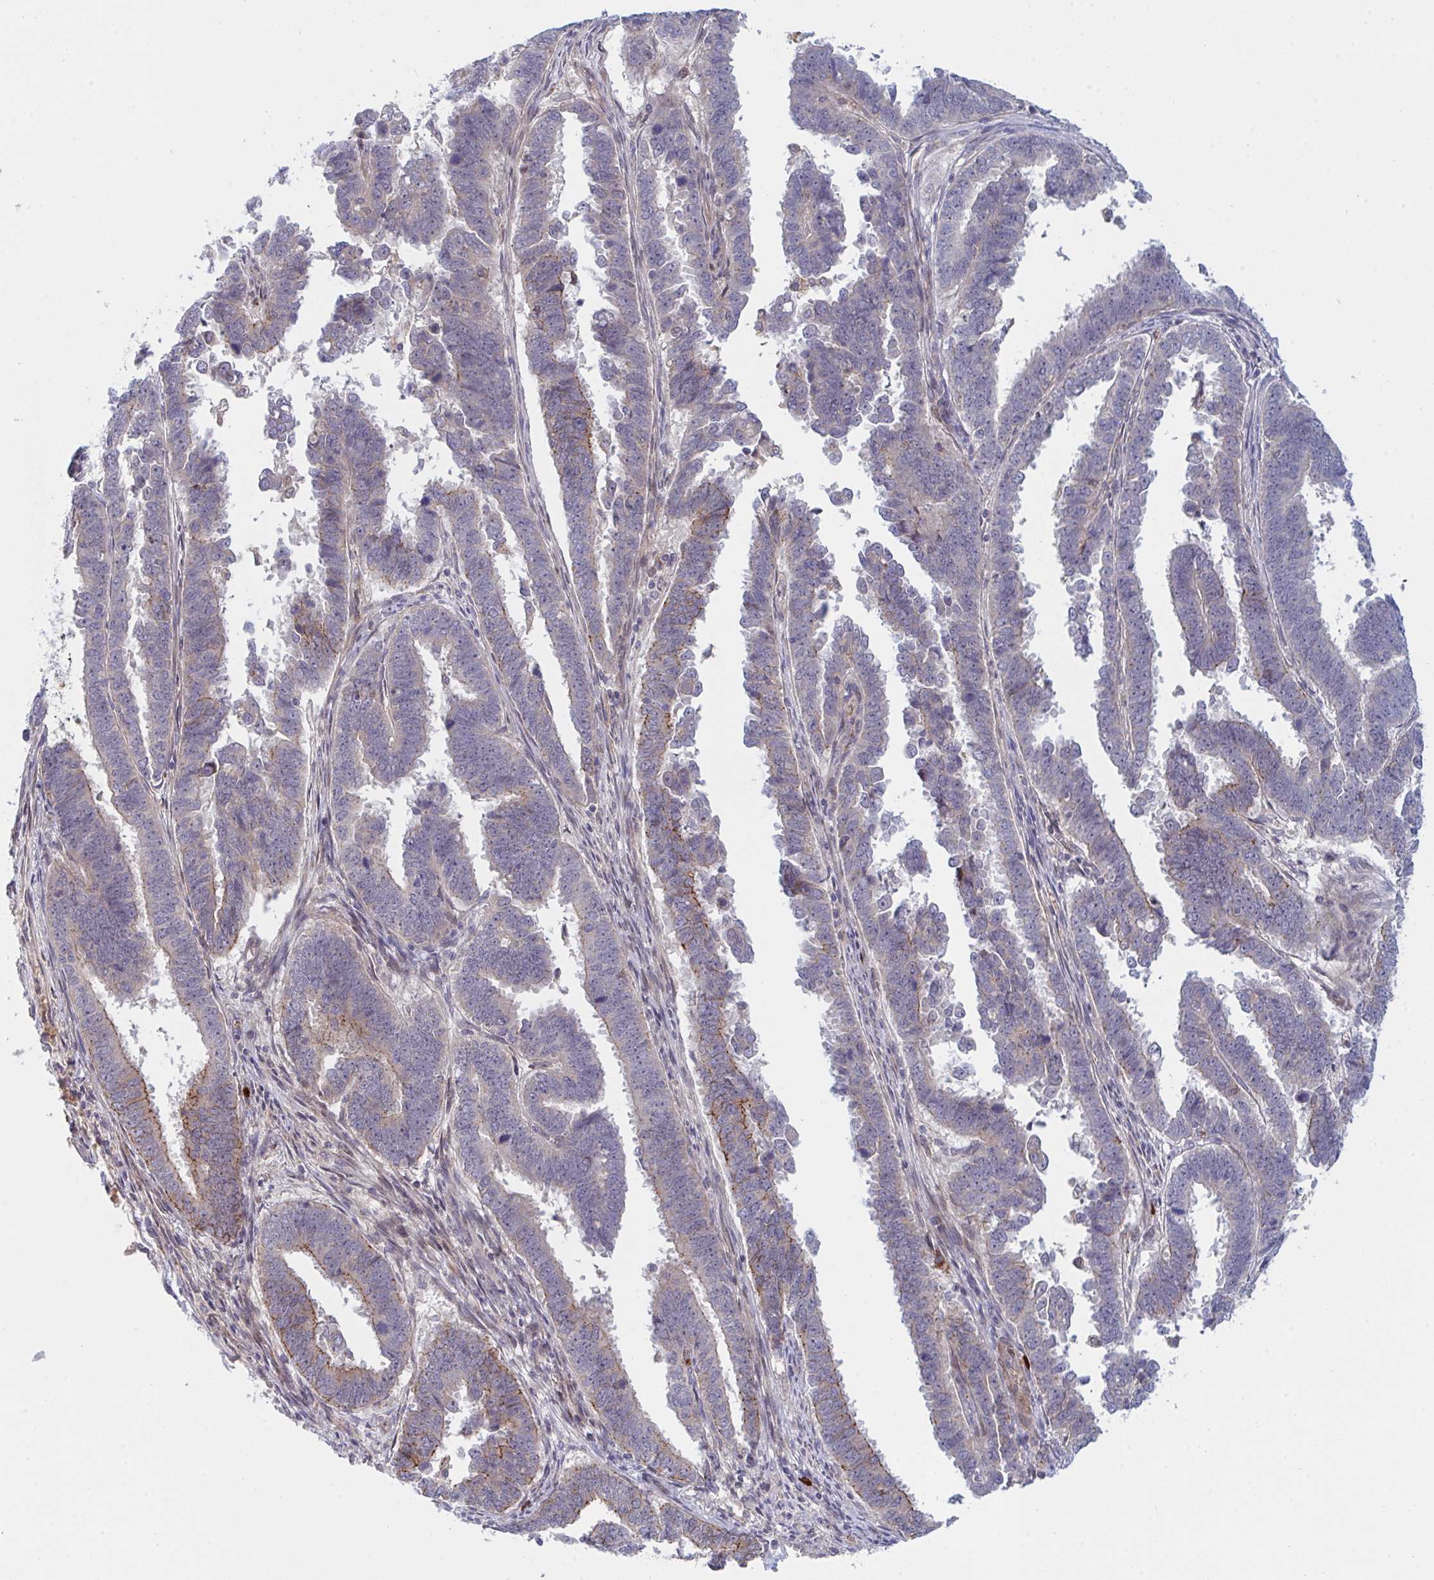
{"staining": {"intensity": "moderate", "quantity": "<25%", "location": "cytoplasmic/membranous"}, "tissue": "endometrial cancer", "cell_type": "Tumor cells", "image_type": "cancer", "snomed": [{"axis": "morphology", "description": "Adenocarcinoma, NOS"}, {"axis": "topography", "description": "Endometrium"}], "caption": "This photomicrograph displays immunohistochemistry (IHC) staining of human endometrial cancer, with low moderate cytoplasmic/membranous expression in about <25% of tumor cells.", "gene": "TNFSF4", "patient": {"sex": "female", "age": 75}}